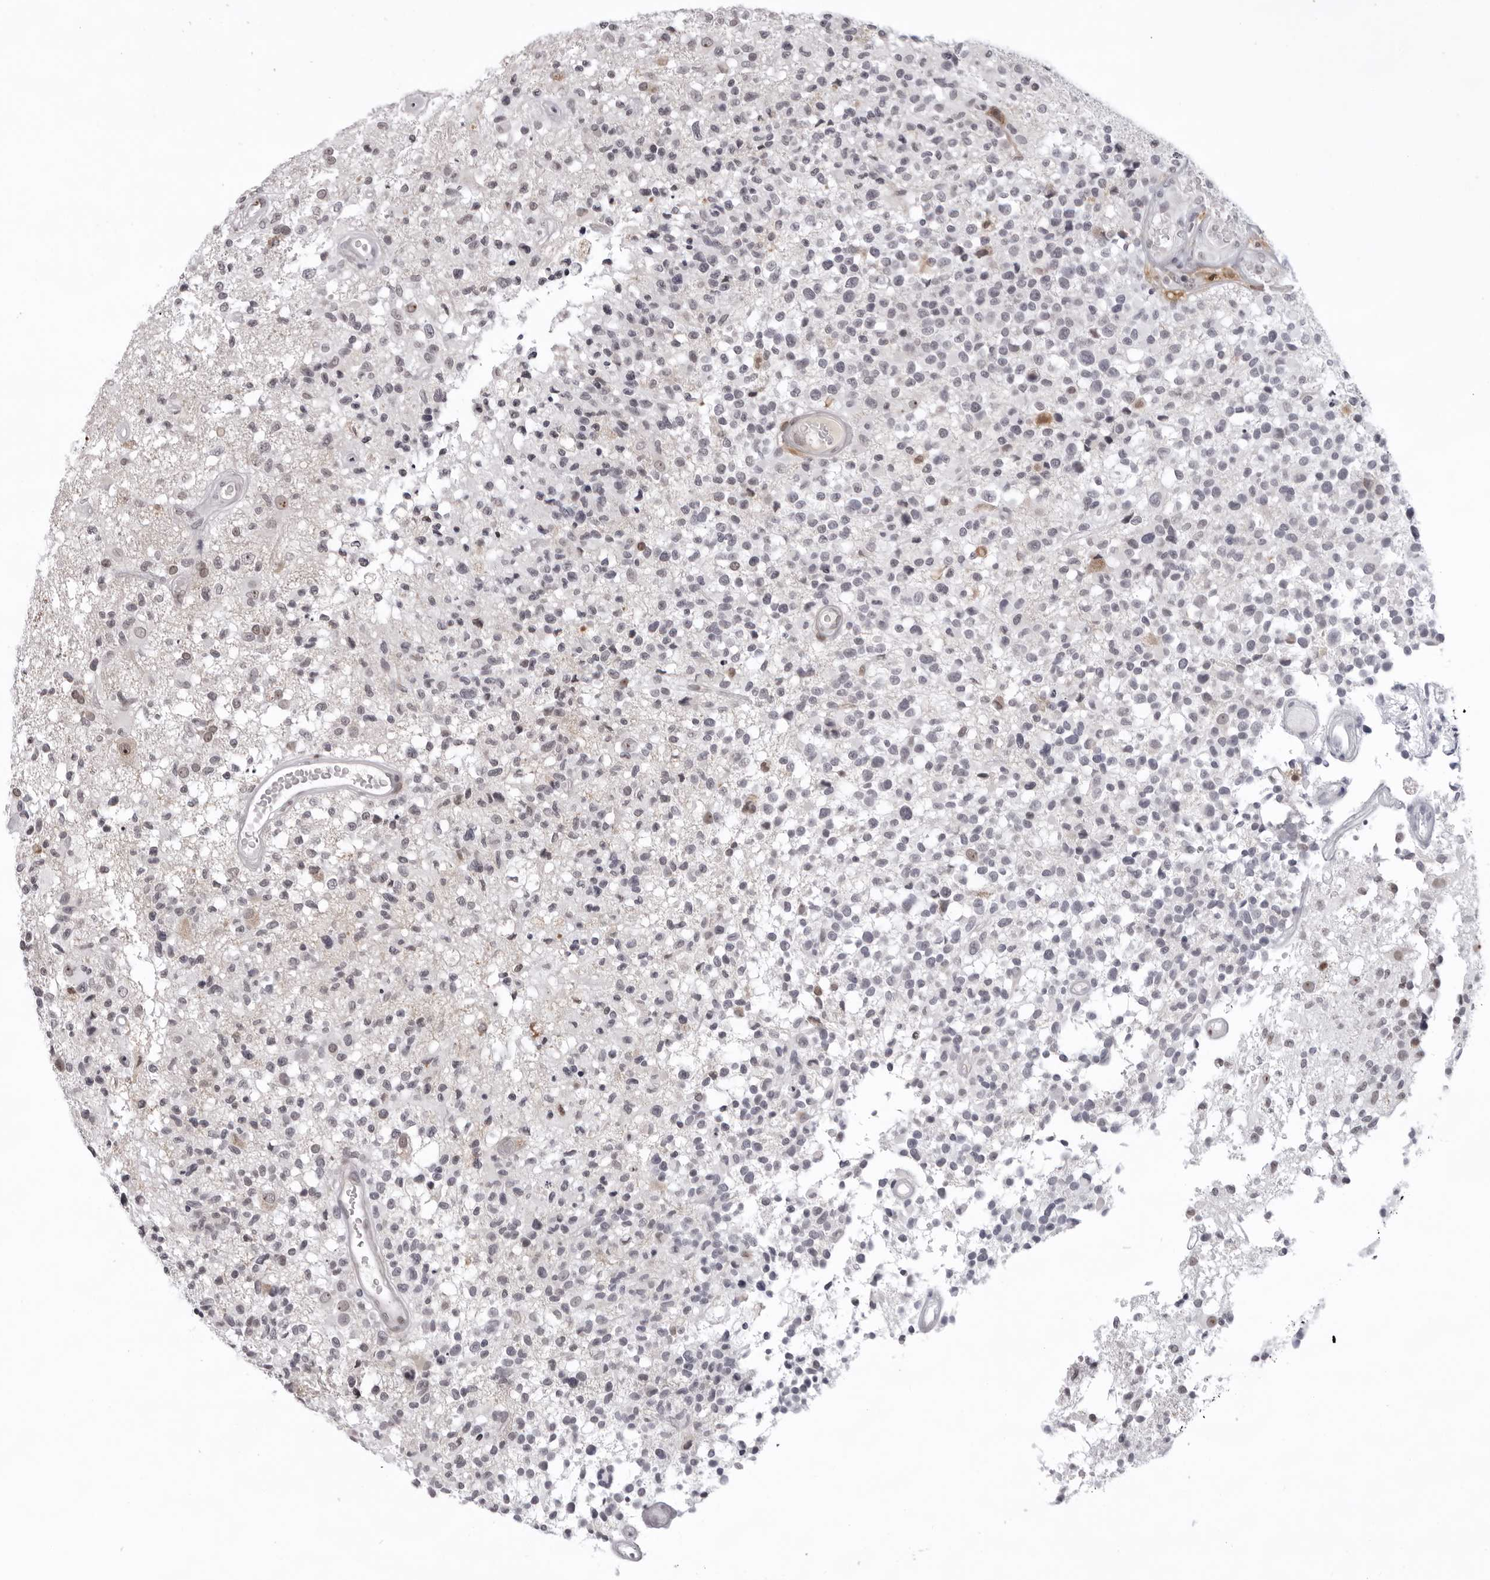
{"staining": {"intensity": "weak", "quantity": "<25%", "location": "nuclear"}, "tissue": "glioma", "cell_type": "Tumor cells", "image_type": "cancer", "snomed": [{"axis": "morphology", "description": "Glioma, malignant, High grade"}, {"axis": "morphology", "description": "Glioblastoma, NOS"}, {"axis": "topography", "description": "Brain"}], "caption": "Protein analysis of glioma shows no significant positivity in tumor cells. The staining is performed using DAB brown chromogen with nuclei counter-stained in using hematoxylin.", "gene": "EXOSC10", "patient": {"sex": "male", "age": 60}}